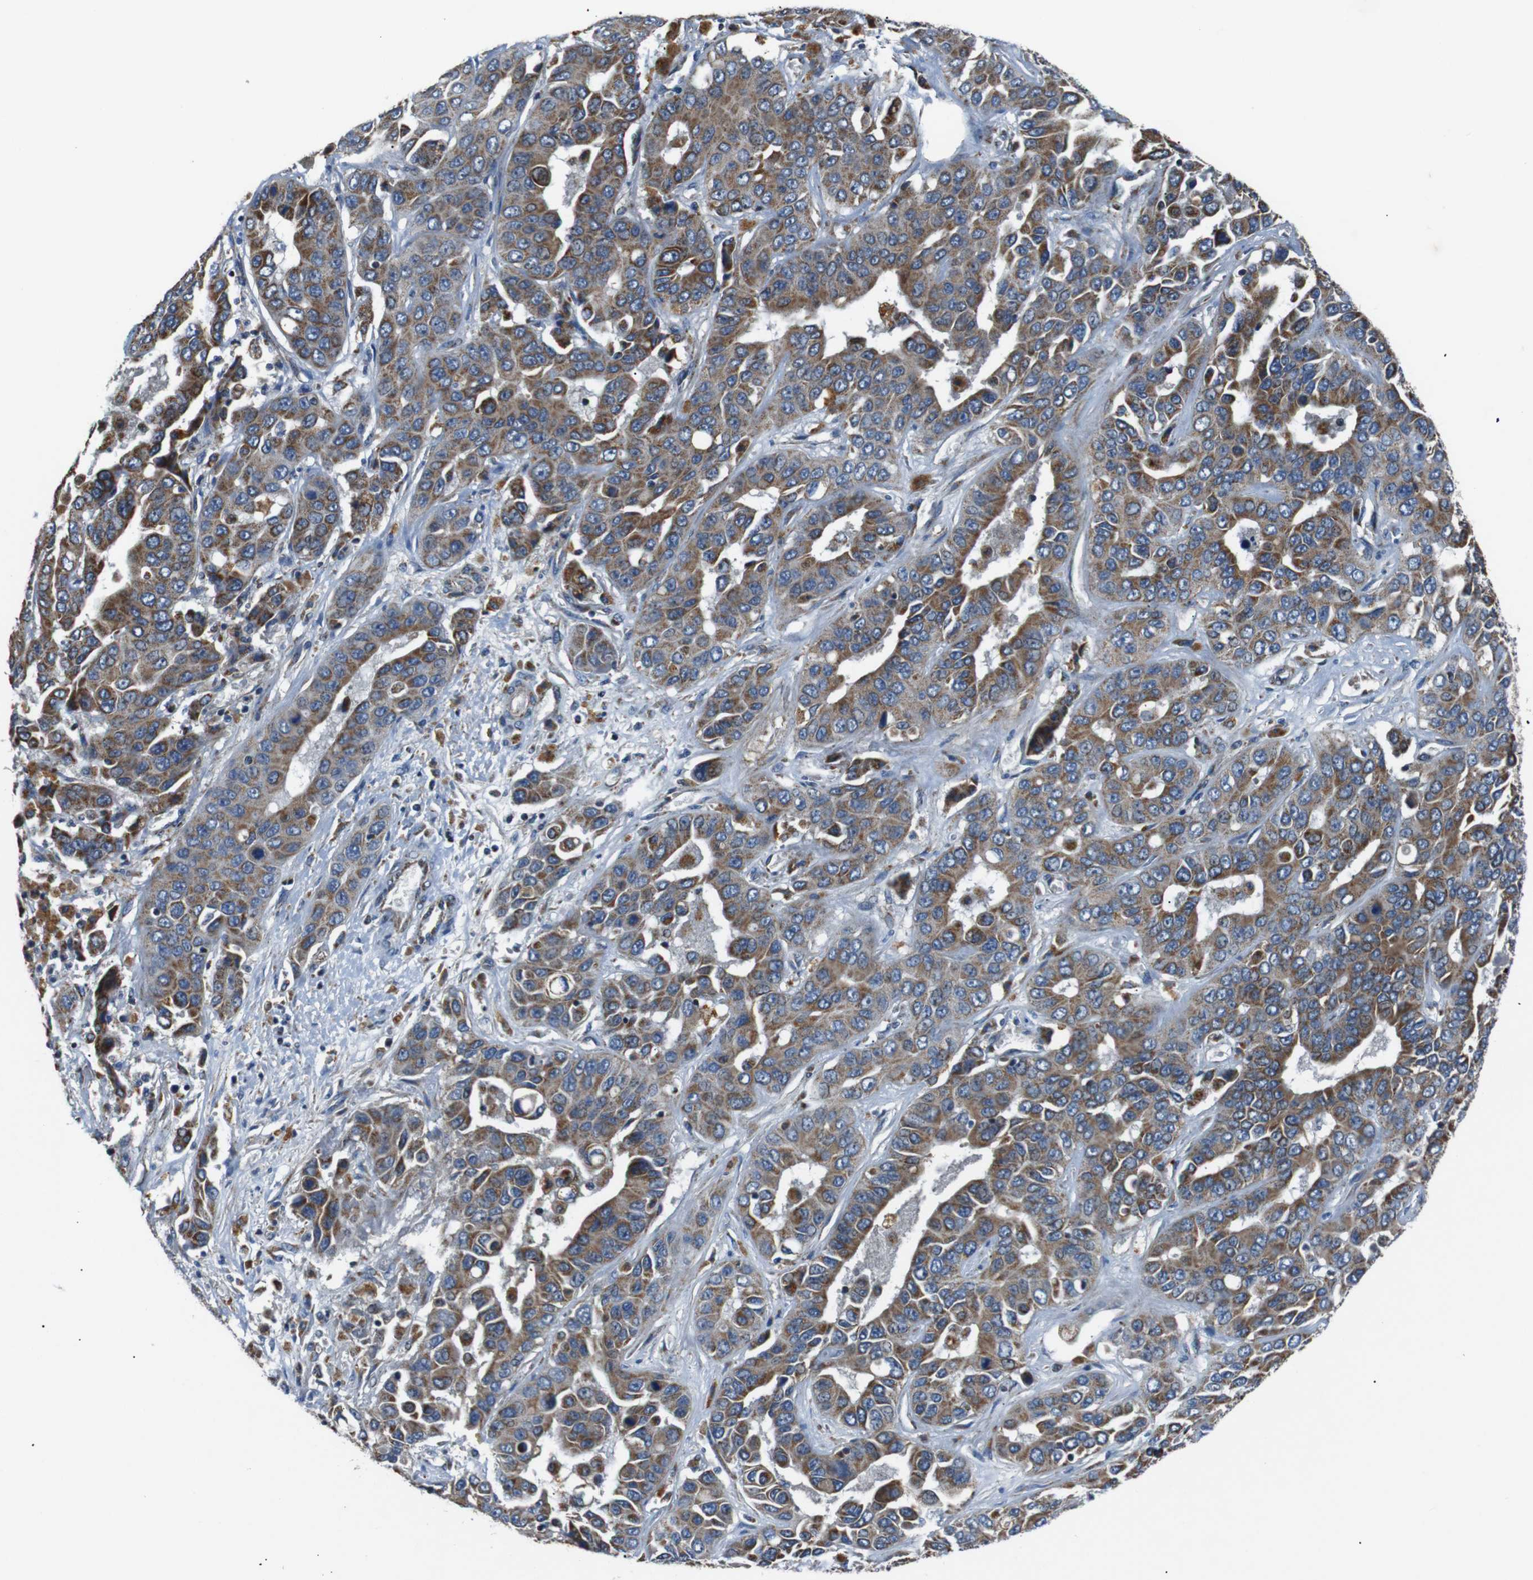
{"staining": {"intensity": "moderate", "quantity": ">75%", "location": "cytoplasmic/membranous"}, "tissue": "liver cancer", "cell_type": "Tumor cells", "image_type": "cancer", "snomed": [{"axis": "morphology", "description": "Cholangiocarcinoma"}, {"axis": "topography", "description": "Liver"}], "caption": "Human liver cholangiocarcinoma stained with a brown dye exhibits moderate cytoplasmic/membranous positive staining in approximately >75% of tumor cells.", "gene": "NETO2", "patient": {"sex": "female", "age": 52}}